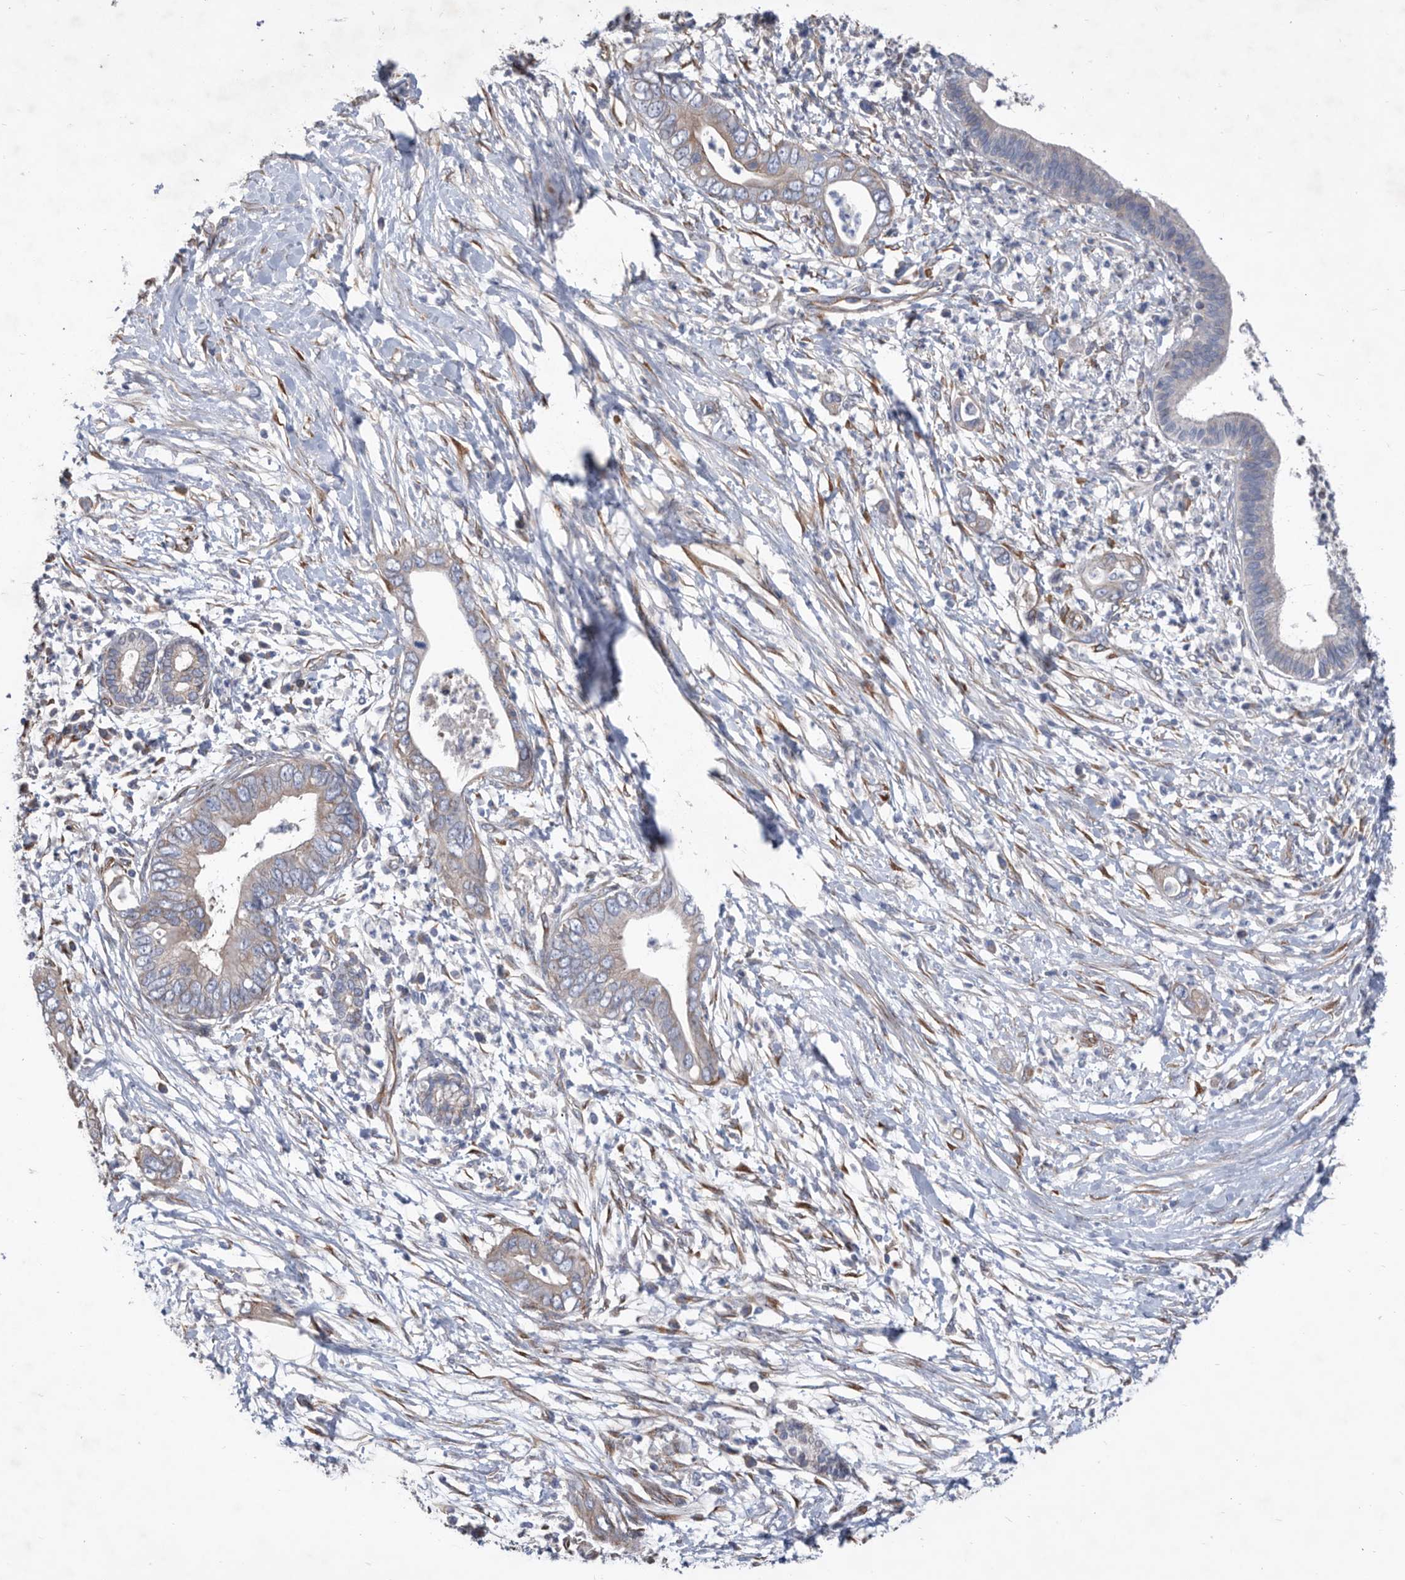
{"staining": {"intensity": "weak", "quantity": "<25%", "location": "cytoplasmic/membranous"}, "tissue": "pancreatic cancer", "cell_type": "Tumor cells", "image_type": "cancer", "snomed": [{"axis": "morphology", "description": "Adenocarcinoma, NOS"}, {"axis": "topography", "description": "Pancreas"}], "caption": "There is no significant expression in tumor cells of pancreatic cancer (adenocarcinoma). (DAB (3,3'-diaminobenzidine) IHC with hematoxylin counter stain).", "gene": "ATP13A3", "patient": {"sex": "male", "age": 75}}